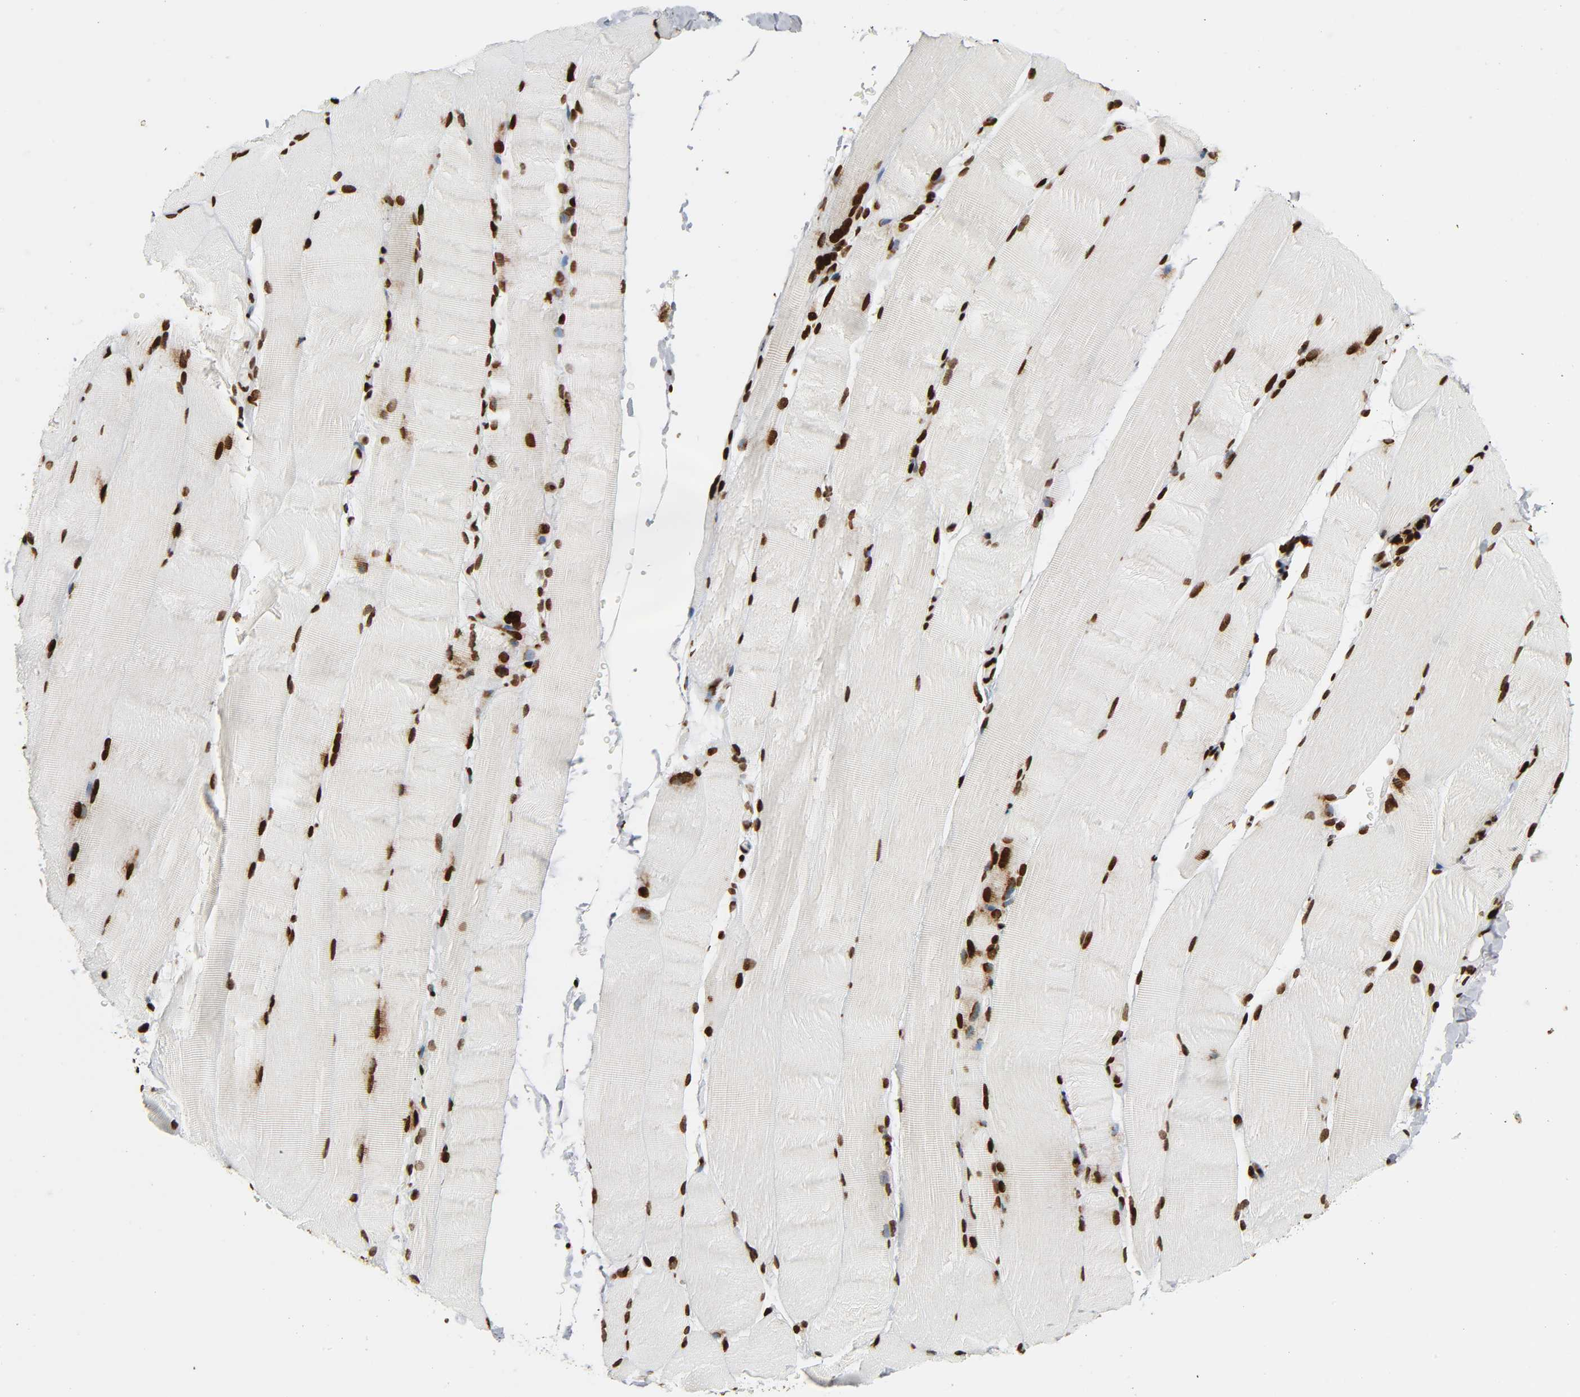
{"staining": {"intensity": "moderate", "quantity": ">75%", "location": "nuclear"}, "tissue": "skeletal muscle", "cell_type": "Myocytes", "image_type": "normal", "snomed": [{"axis": "morphology", "description": "Normal tissue, NOS"}, {"axis": "topography", "description": "Skeletal muscle"}, {"axis": "topography", "description": "Parathyroid gland"}], "caption": "Moderate nuclear staining is present in approximately >75% of myocytes in benign skeletal muscle. The protein of interest is shown in brown color, while the nuclei are stained blue.", "gene": "RXRA", "patient": {"sex": "female", "age": 37}}